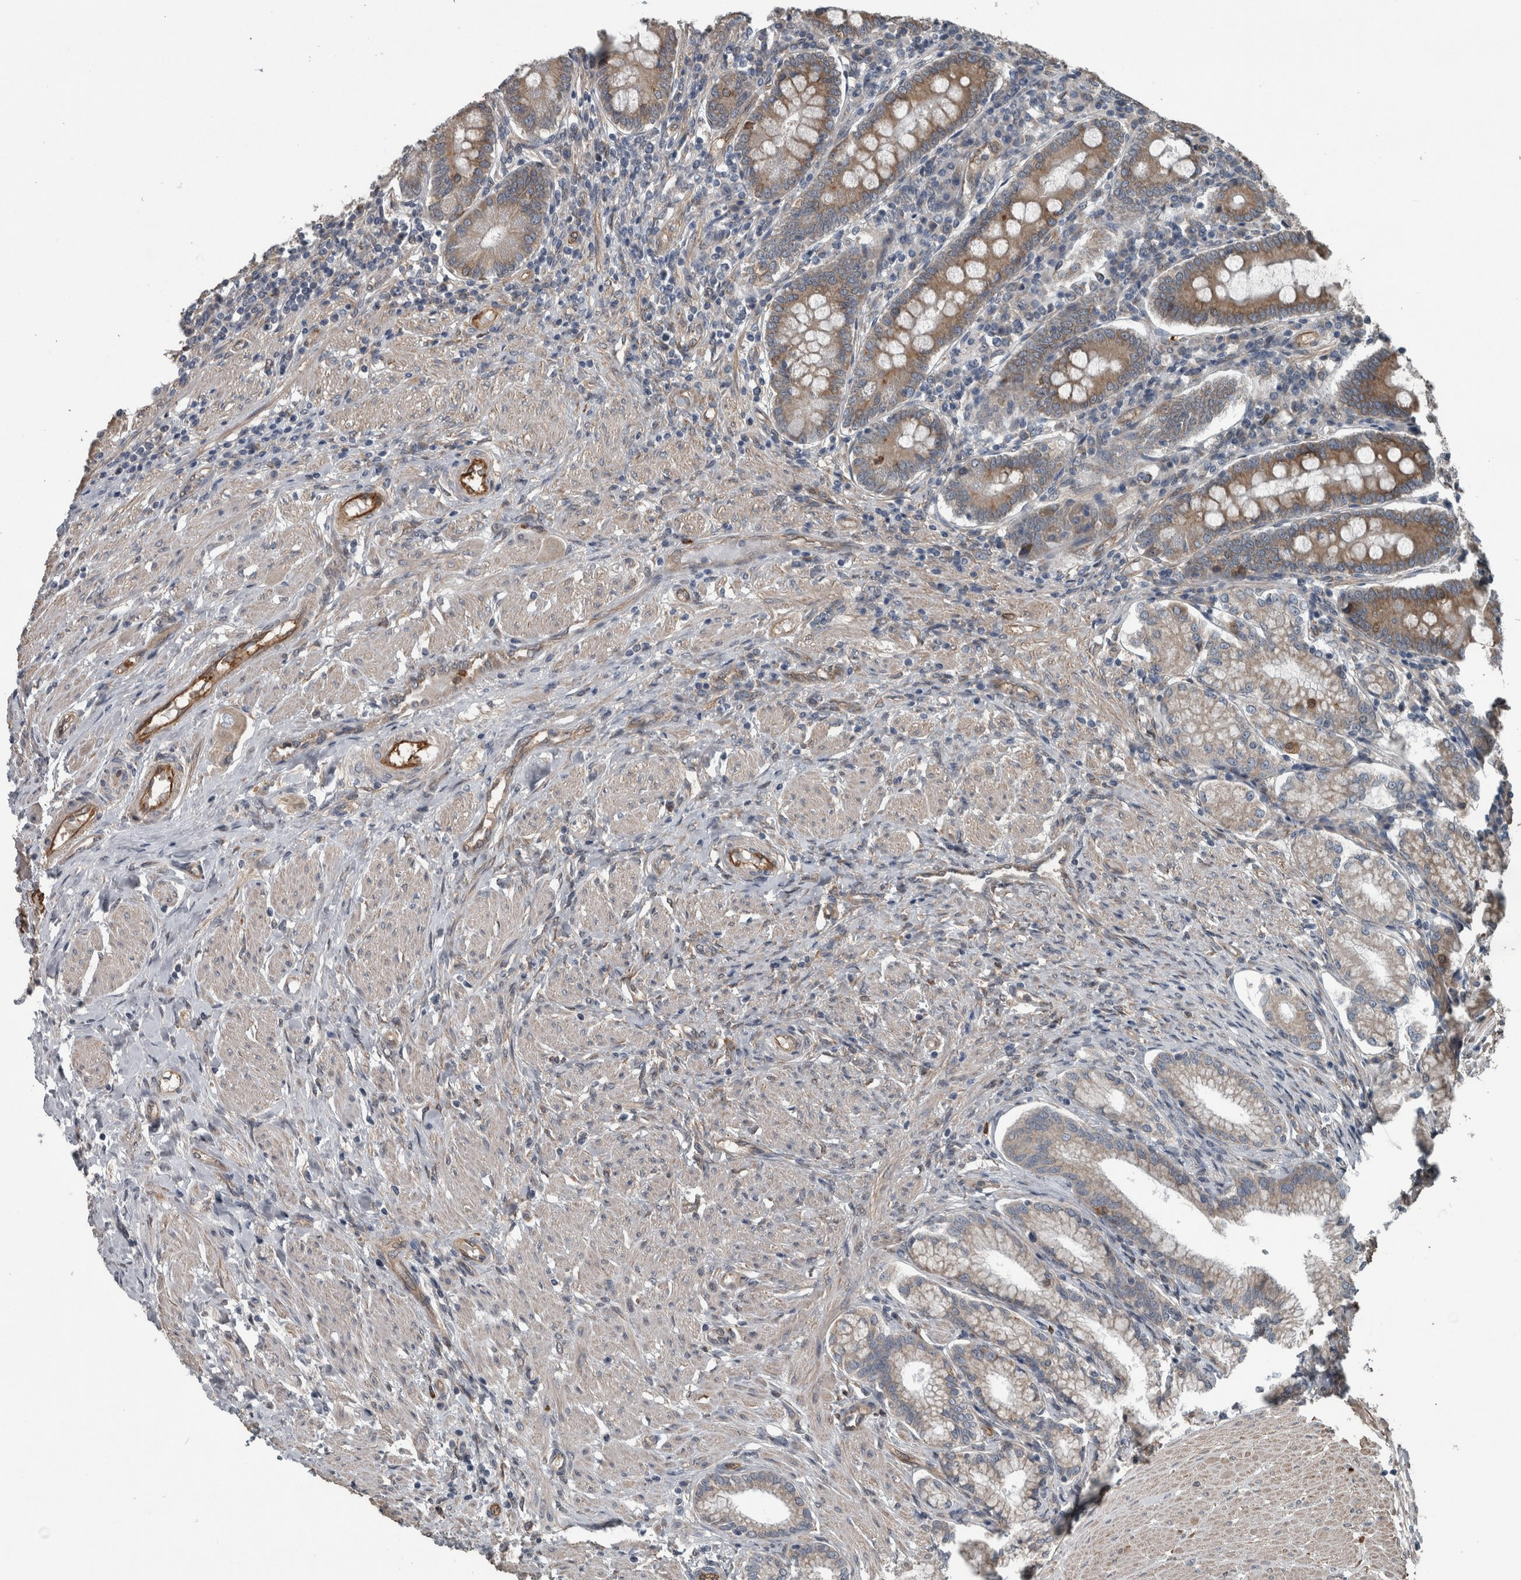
{"staining": {"intensity": "moderate", "quantity": ">75%", "location": "cytoplasmic/membranous"}, "tissue": "duodenum", "cell_type": "Glandular cells", "image_type": "normal", "snomed": [{"axis": "morphology", "description": "Normal tissue, NOS"}, {"axis": "morphology", "description": "Adenocarcinoma, NOS"}, {"axis": "topography", "description": "Pancreas"}, {"axis": "topography", "description": "Duodenum"}], "caption": "IHC photomicrograph of normal duodenum: human duodenum stained using immunohistochemistry demonstrates medium levels of moderate protein expression localized specifically in the cytoplasmic/membranous of glandular cells, appearing as a cytoplasmic/membranous brown color.", "gene": "EXOC8", "patient": {"sex": "male", "age": 50}}